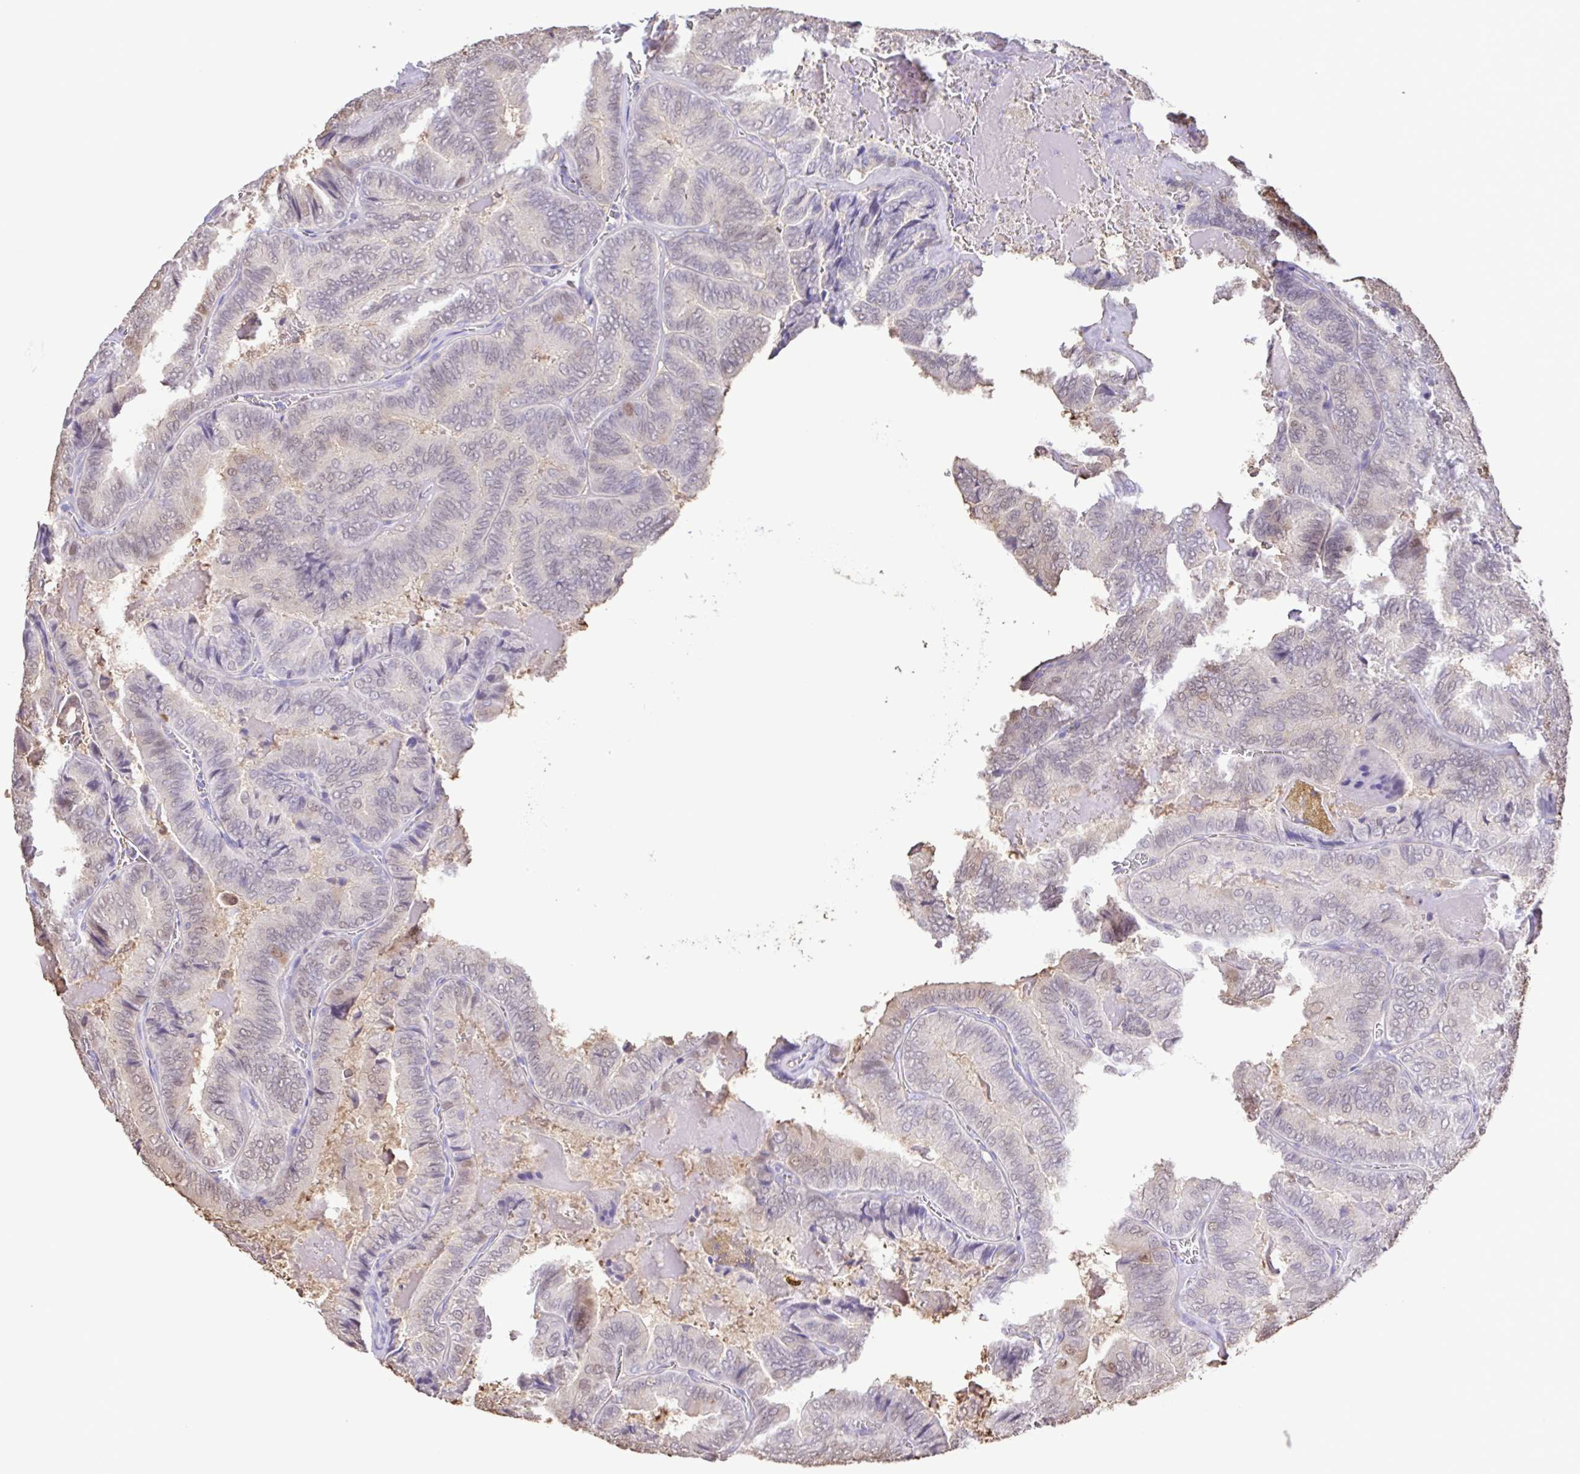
{"staining": {"intensity": "moderate", "quantity": "<25%", "location": "nuclear"}, "tissue": "thyroid cancer", "cell_type": "Tumor cells", "image_type": "cancer", "snomed": [{"axis": "morphology", "description": "Papillary adenocarcinoma, NOS"}, {"axis": "topography", "description": "Thyroid gland"}], "caption": "Thyroid cancer (papillary adenocarcinoma) stained for a protein displays moderate nuclear positivity in tumor cells.", "gene": "CYP17A1", "patient": {"sex": "female", "age": 75}}